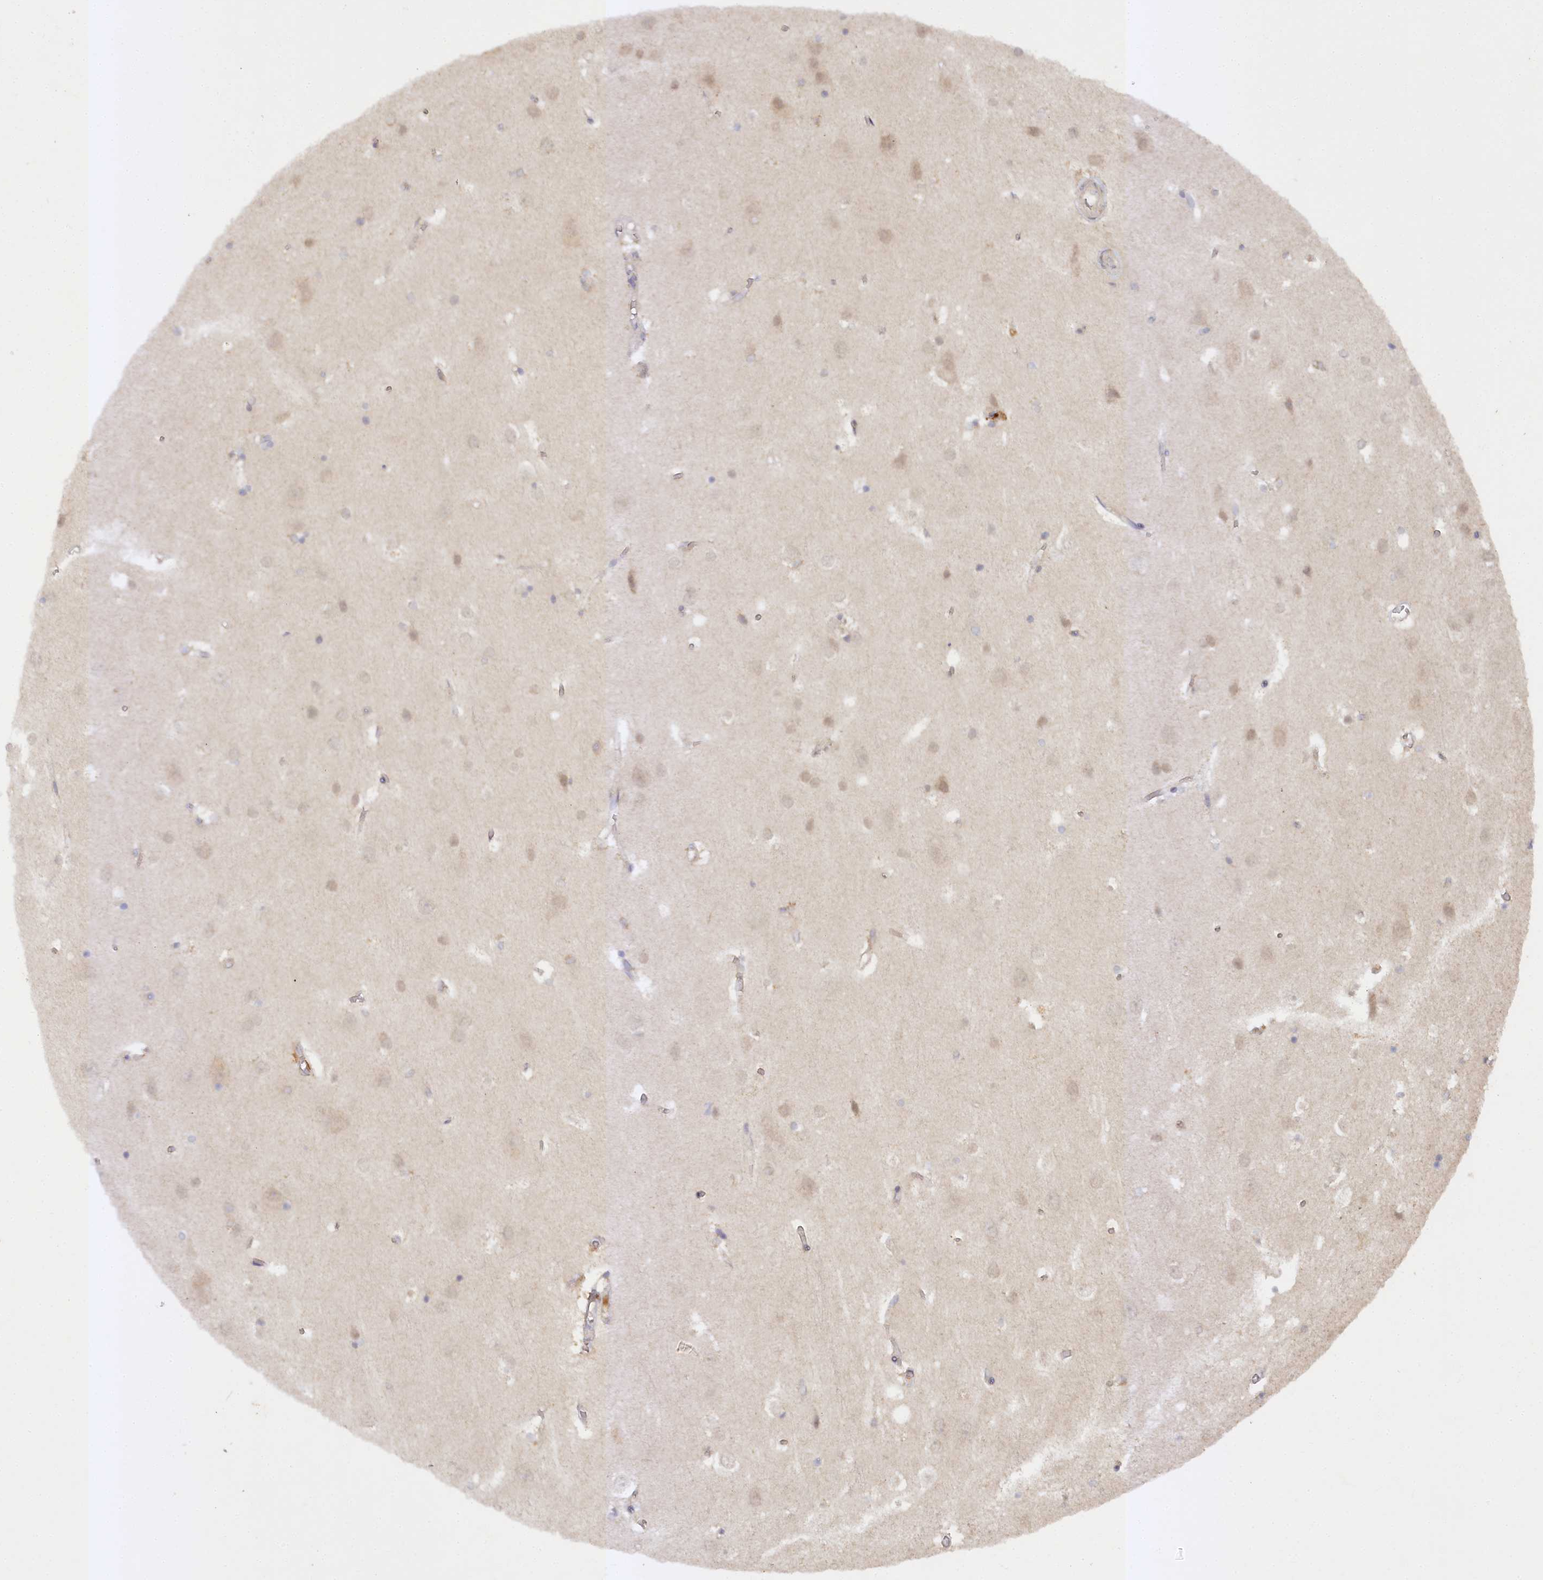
{"staining": {"intensity": "weak", "quantity": "25%-75%", "location": "cytoplasmic/membranous"}, "tissue": "cerebral cortex", "cell_type": "Endothelial cells", "image_type": "normal", "snomed": [{"axis": "morphology", "description": "Normal tissue, NOS"}, {"axis": "topography", "description": "Cerebral cortex"}], "caption": "Weak cytoplasmic/membranous expression for a protein is present in approximately 25%-75% of endothelial cells of normal cerebral cortex using immunohistochemistry (IHC).", "gene": "TRAF3IP1", "patient": {"sex": "male", "age": 54}}